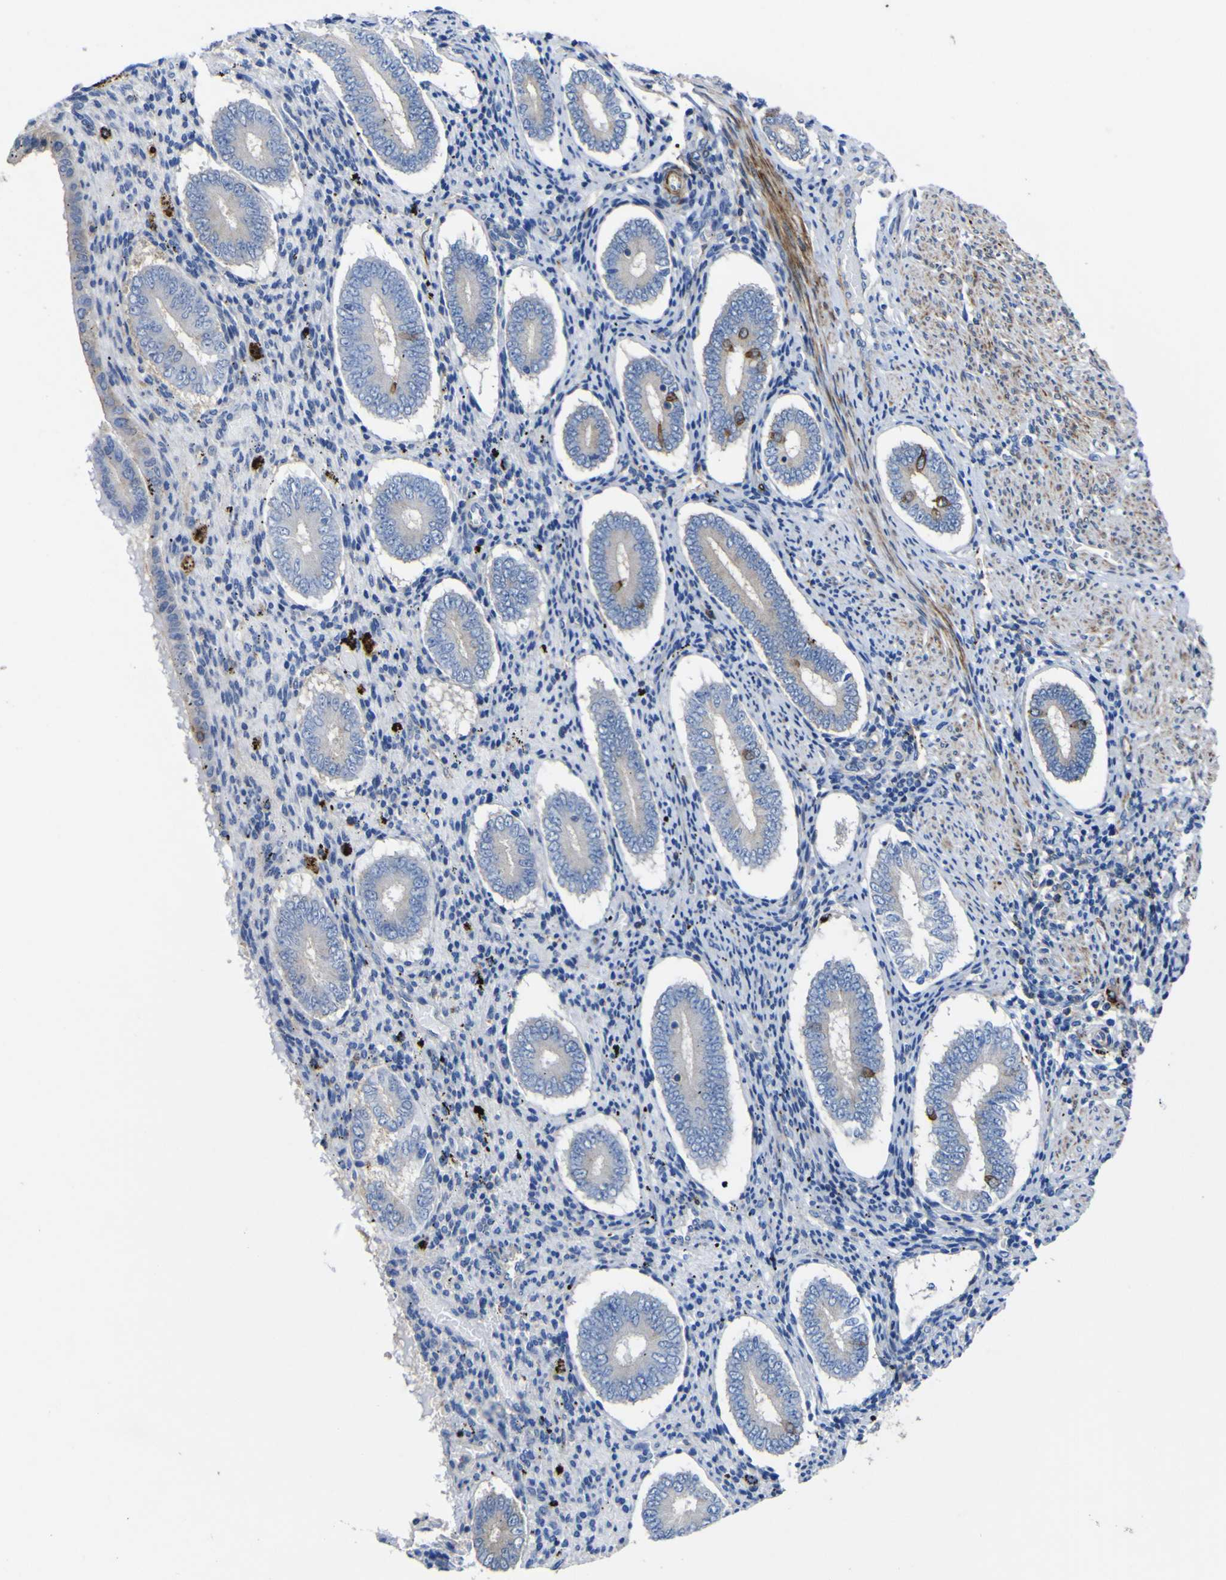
{"staining": {"intensity": "negative", "quantity": "none", "location": "none"}, "tissue": "endometrium", "cell_type": "Cells in endometrial stroma", "image_type": "normal", "snomed": [{"axis": "morphology", "description": "Normal tissue, NOS"}, {"axis": "topography", "description": "Endometrium"}], "caption": "This is an immunohistochemistry (IHC) photomicrograph of normal human endometrium. There is no expression in cells in endometrial stroma.", "gene": "AGO4", "patient": {"sex": "female", "age": 42}}